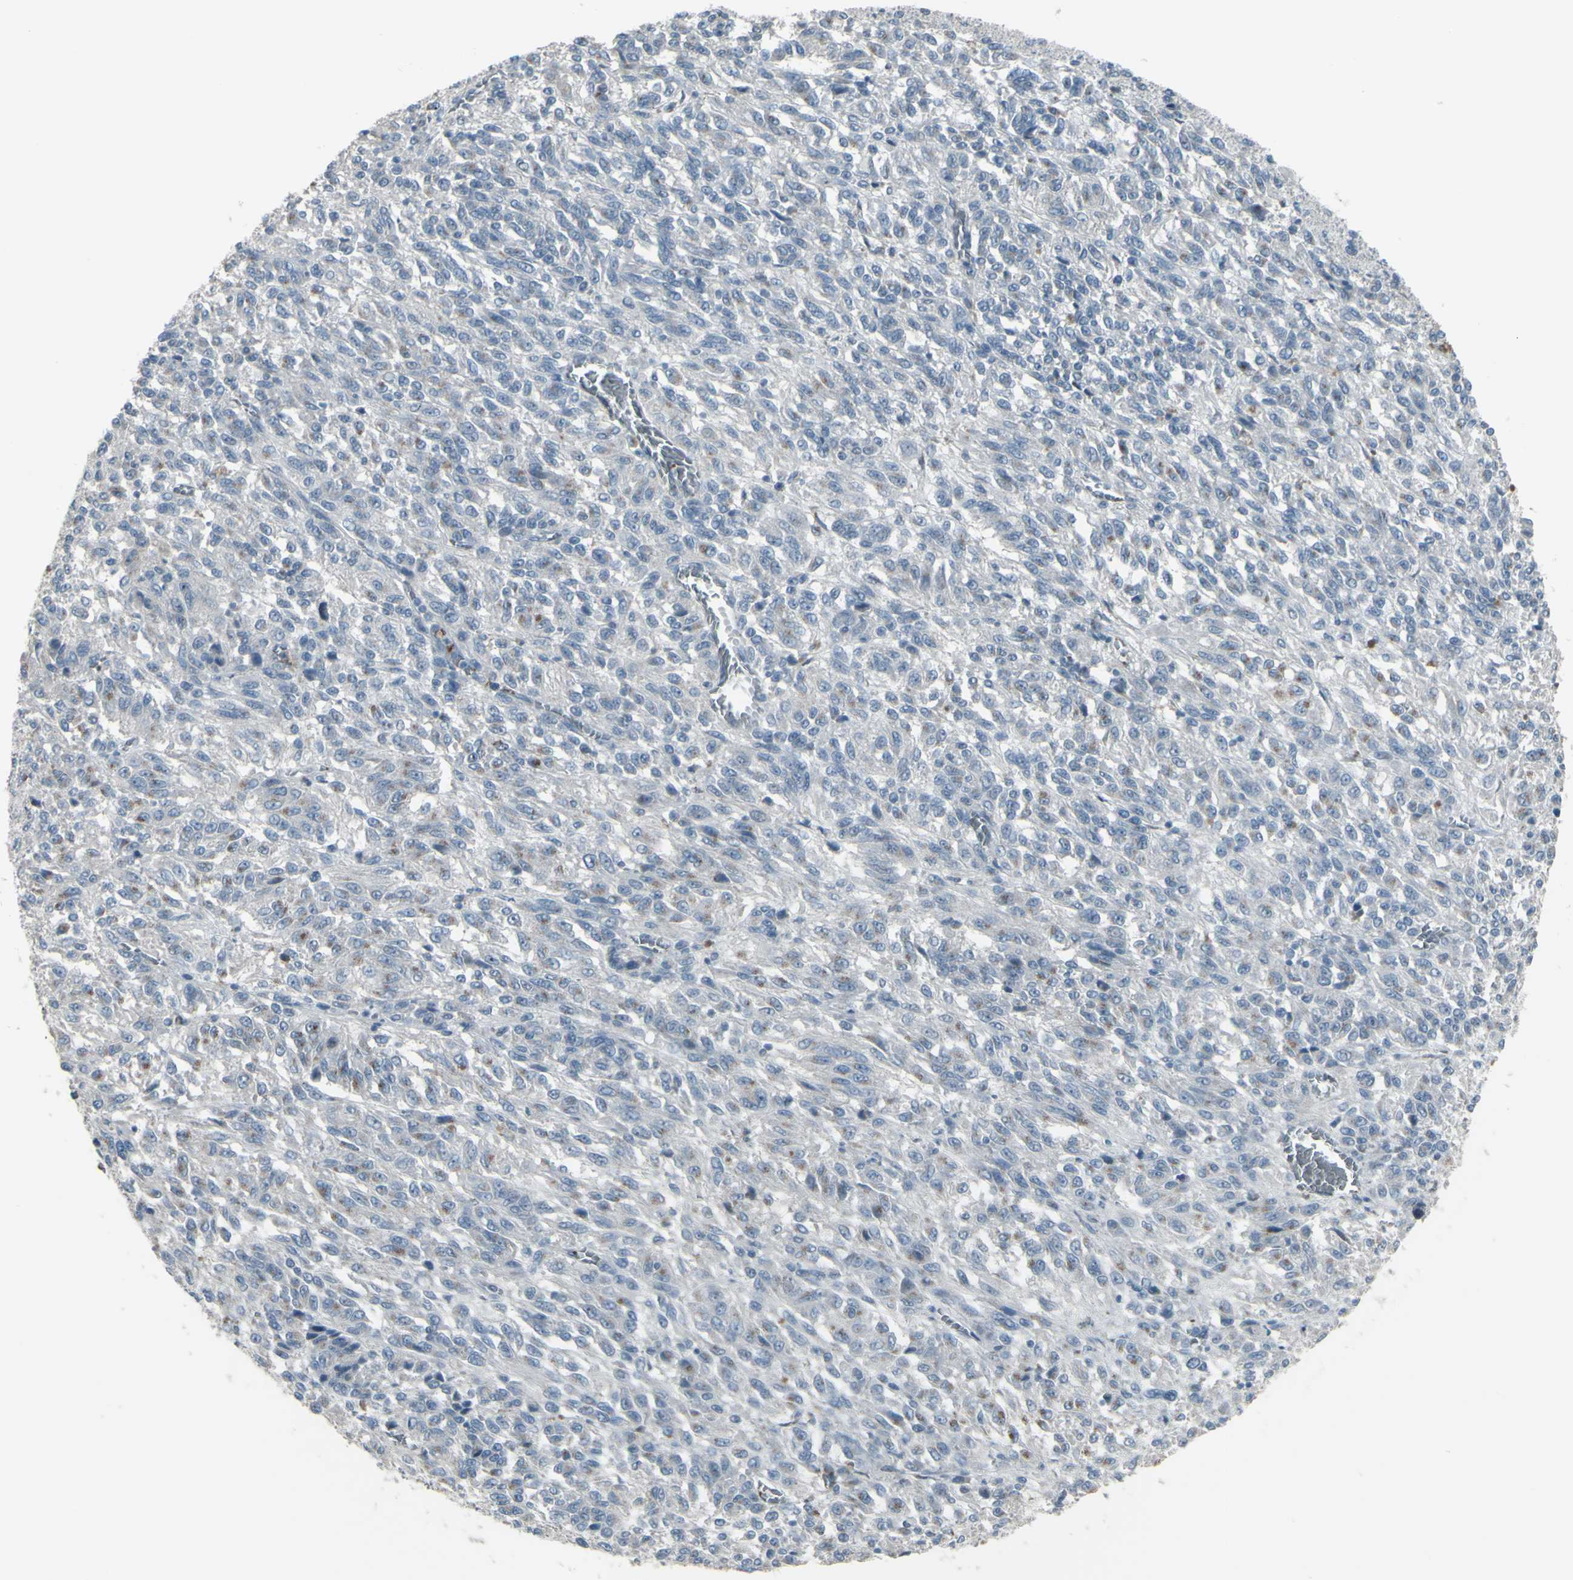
{"staining": {"intensity": "negative", "quantity": "none", "location": "none"}, "tissue": "melanoma", "cell_type": "Tumor cells", "image_type": "cancer", "snomed": [{"axis": "morphology", "description": "Malignant melanoma, Metastatic site"}, {"axis": "topography", "description": "Lung"}], "caption": "A high-resolution image shows immunohistochemistry staining of melanoma, which shows no significant staining in tumor cells.", "gene": "CD79B", "patient": {"sex": "male", "age": 64}}